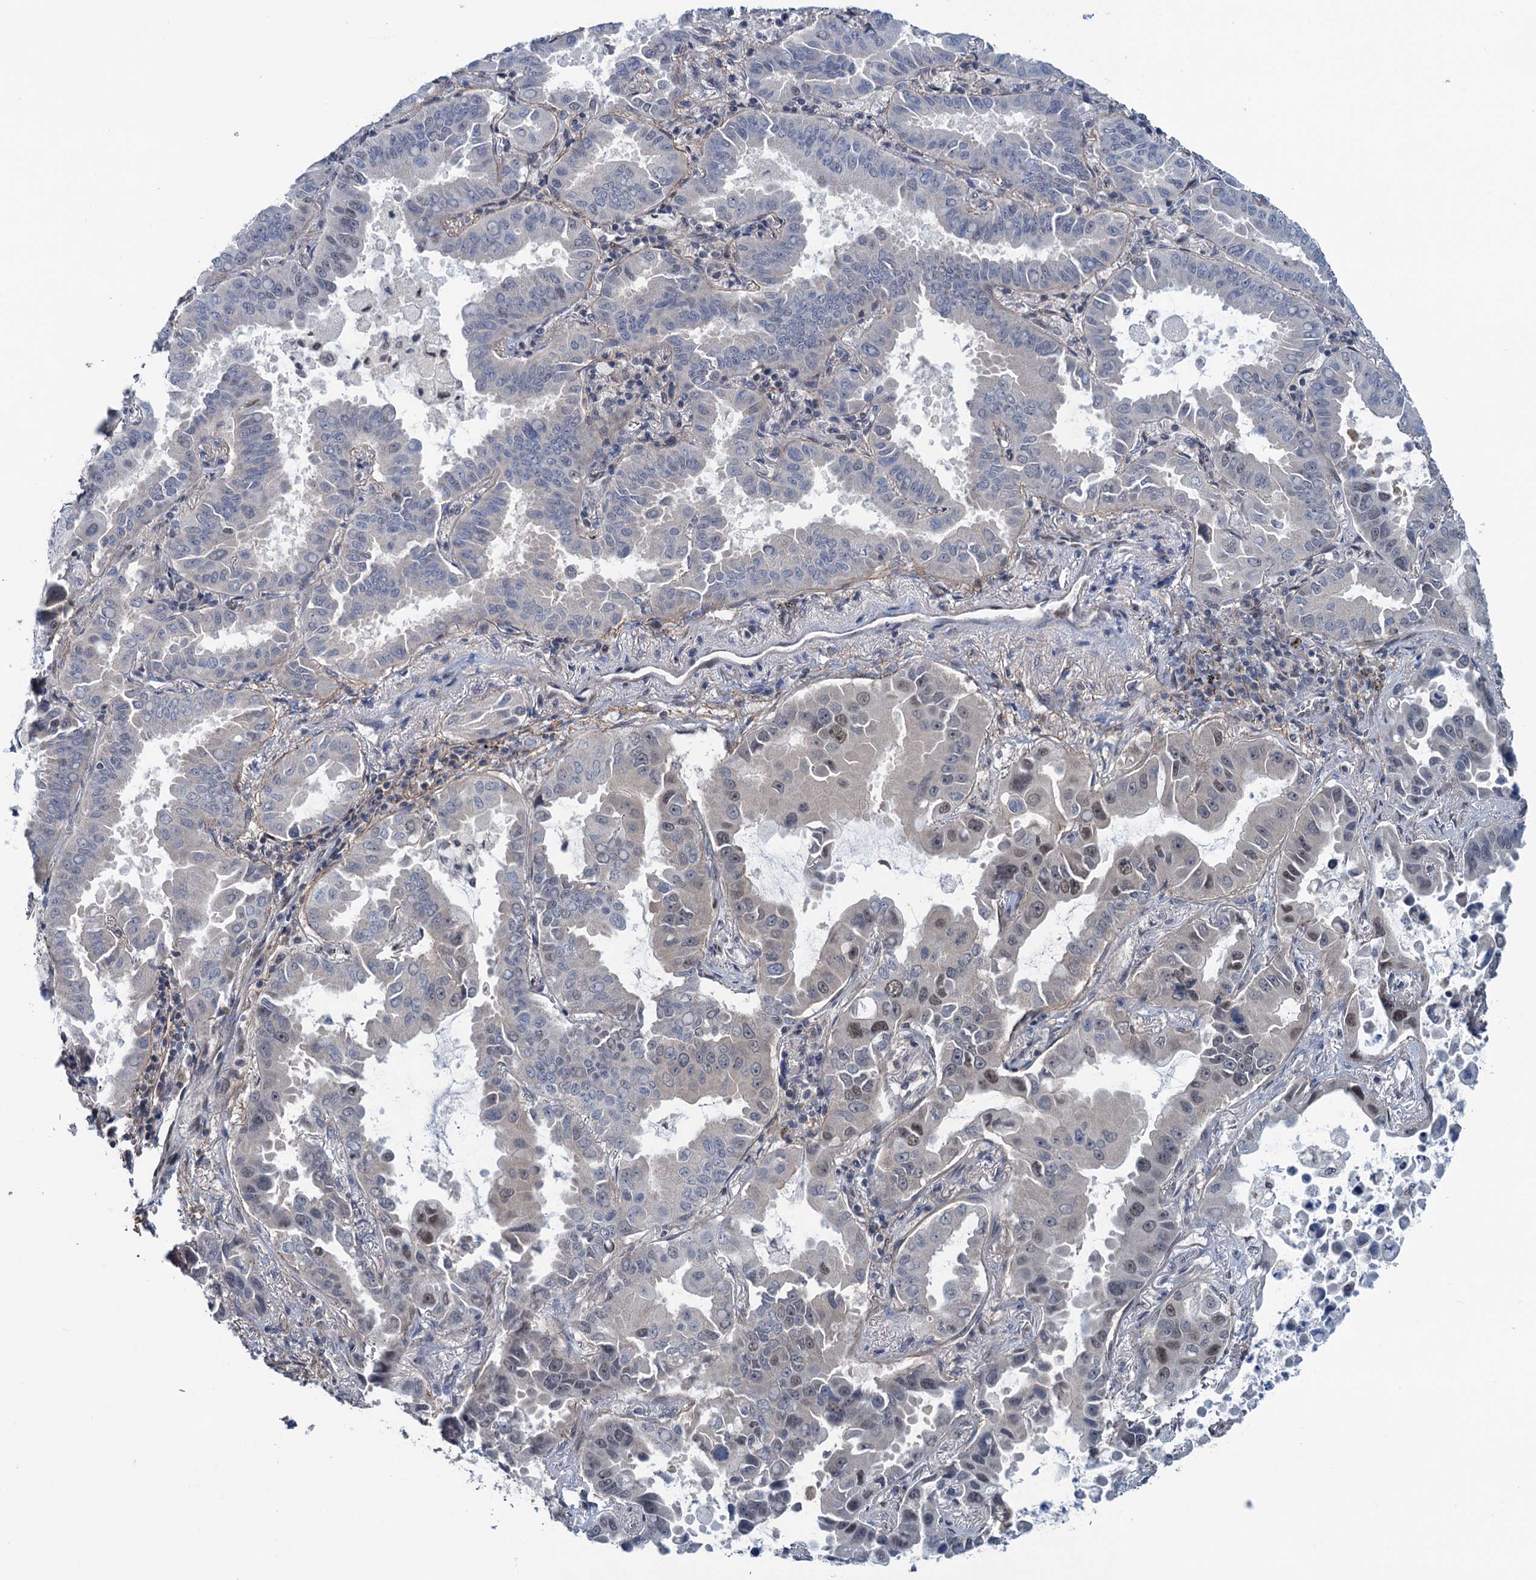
{"staining": {"intensity": "weak", "quantity": "25%-75%", "location": "nuclear"}, "tissue": "lung cancer", "cell_type": "Tumor cells", "image_type": "cancer", "snomed": [{"axis": "morphology", "description": "Adenocarcinoma, NOS"}, {"axis": "topography", "description": "Lung"}], "caption": "IHC staining of lung cancer (adenocarcinoma), which exhibits low levels of weak nuclear positivity in about 25%-75% of tumor cells indicating weak nuclear protein expression. The staining was performed using DAB (3,3'-diaminobenzidine) (brown) for protein detection and nuclei were counterstained in hematoxylin (blue).", "gene": "SAE1", "patient": {"sex": "male", "age": 64}}